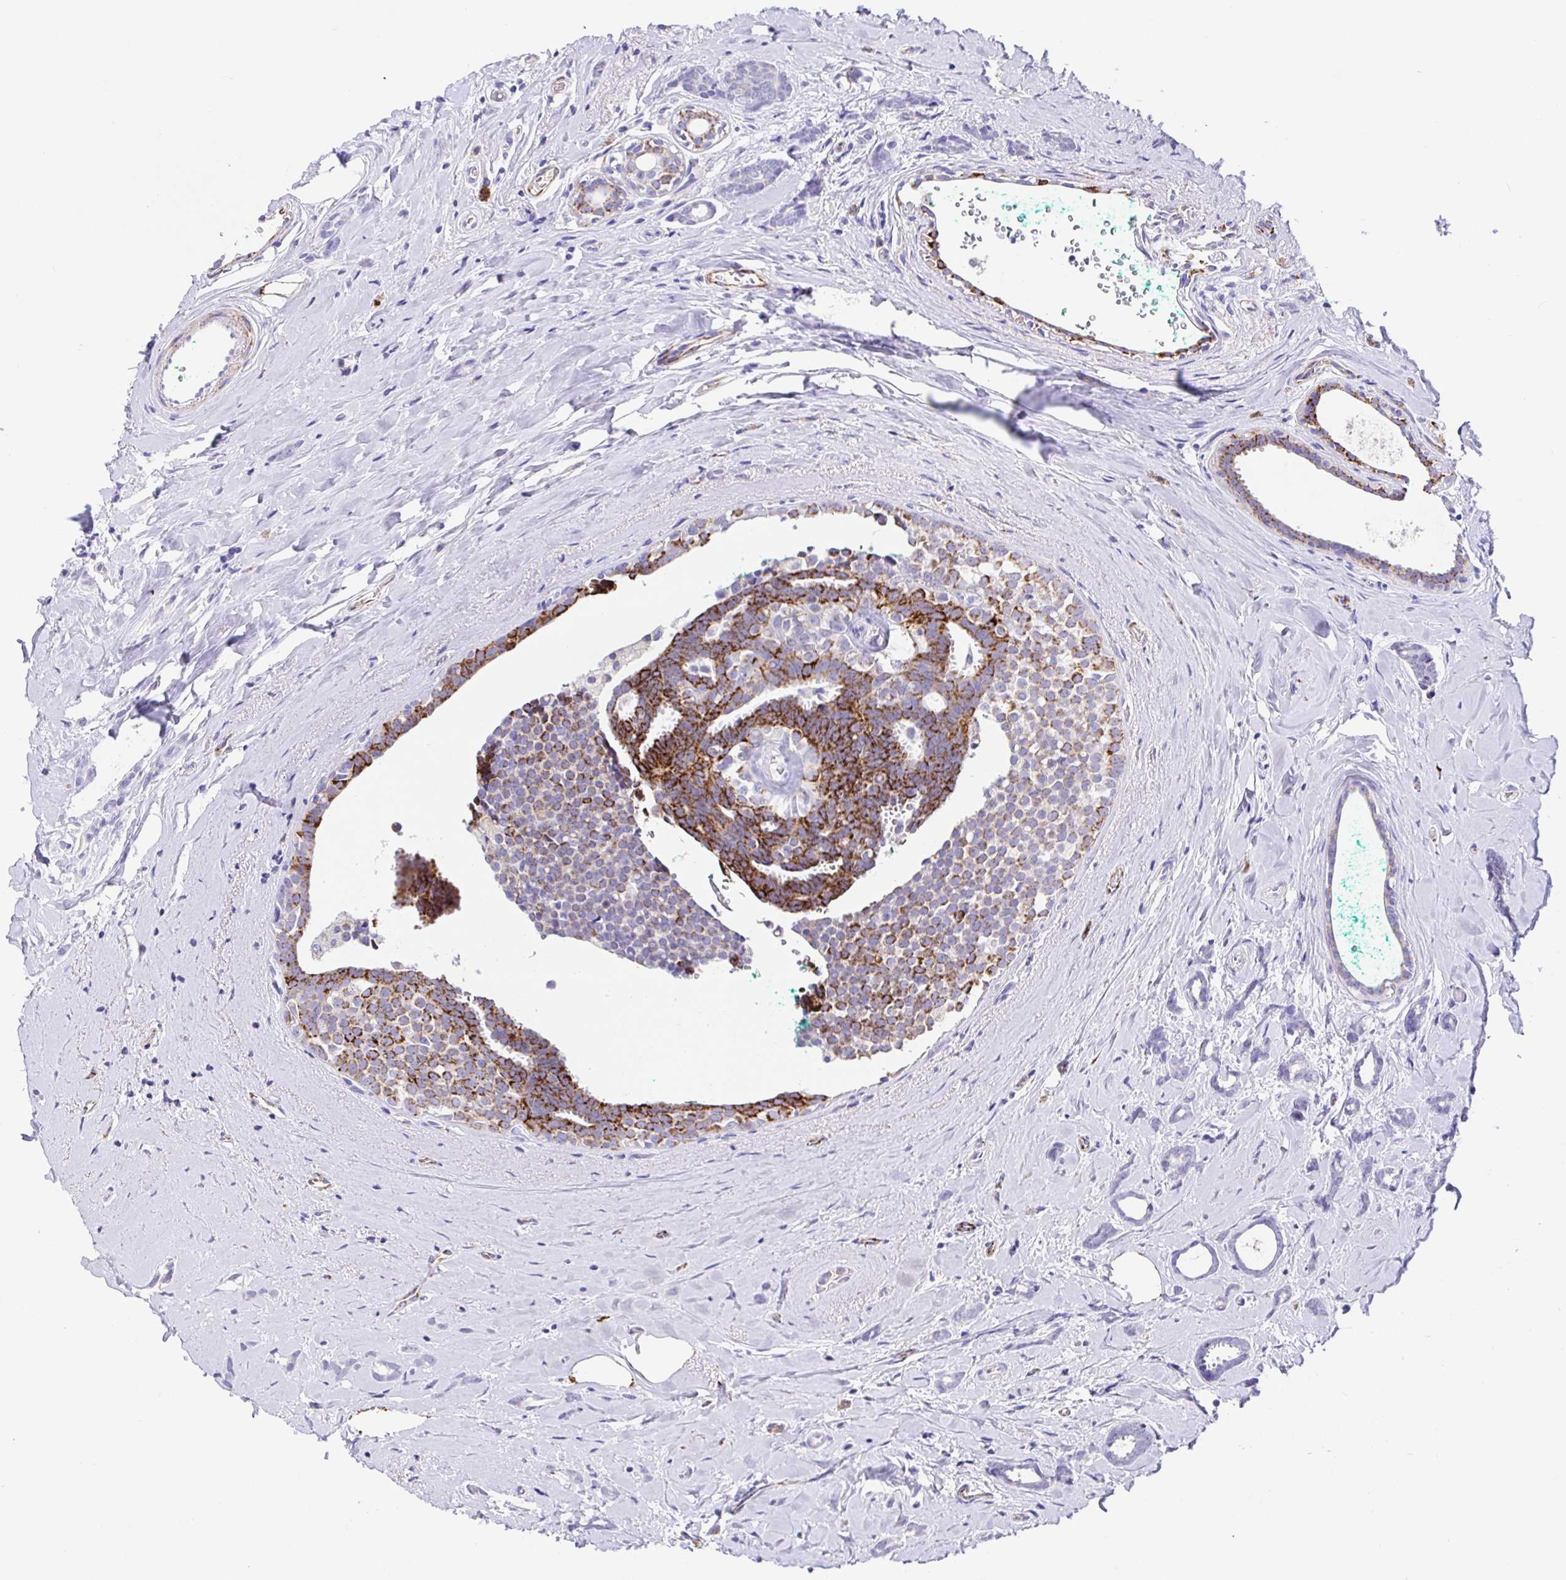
{"staining": {"intensity": "strong", "quantity": "25%-75%", "location": "cytoplasmic/membranous"}, "tissue": "breast cancer", "cell_type": "Tumor cells", "image_type": "cancer", "snomed": [{"axis": "morphology", "description": "Intraductal carcinoma, in situ"}, {"axis": "morphology", "description": "Duct carcinoma"}, {"axis": "morphology", "description": "Lobular carcinoma, in situ"}, {"axis": "topography", "description": "Breast"}], "caption": "Immunohistochemical staining of human breast lobular carcinoma in situ shows high levels of strong cytoplasmic/membranous protein expression in approximately 25%-75% of tumor cells. (Stains: DAB in brown, nuclei in blue, Microscopy: brightfield microscopy at high magnification).", "gene": "MAOA", "patient": {"sex": "female", "age": 44}}